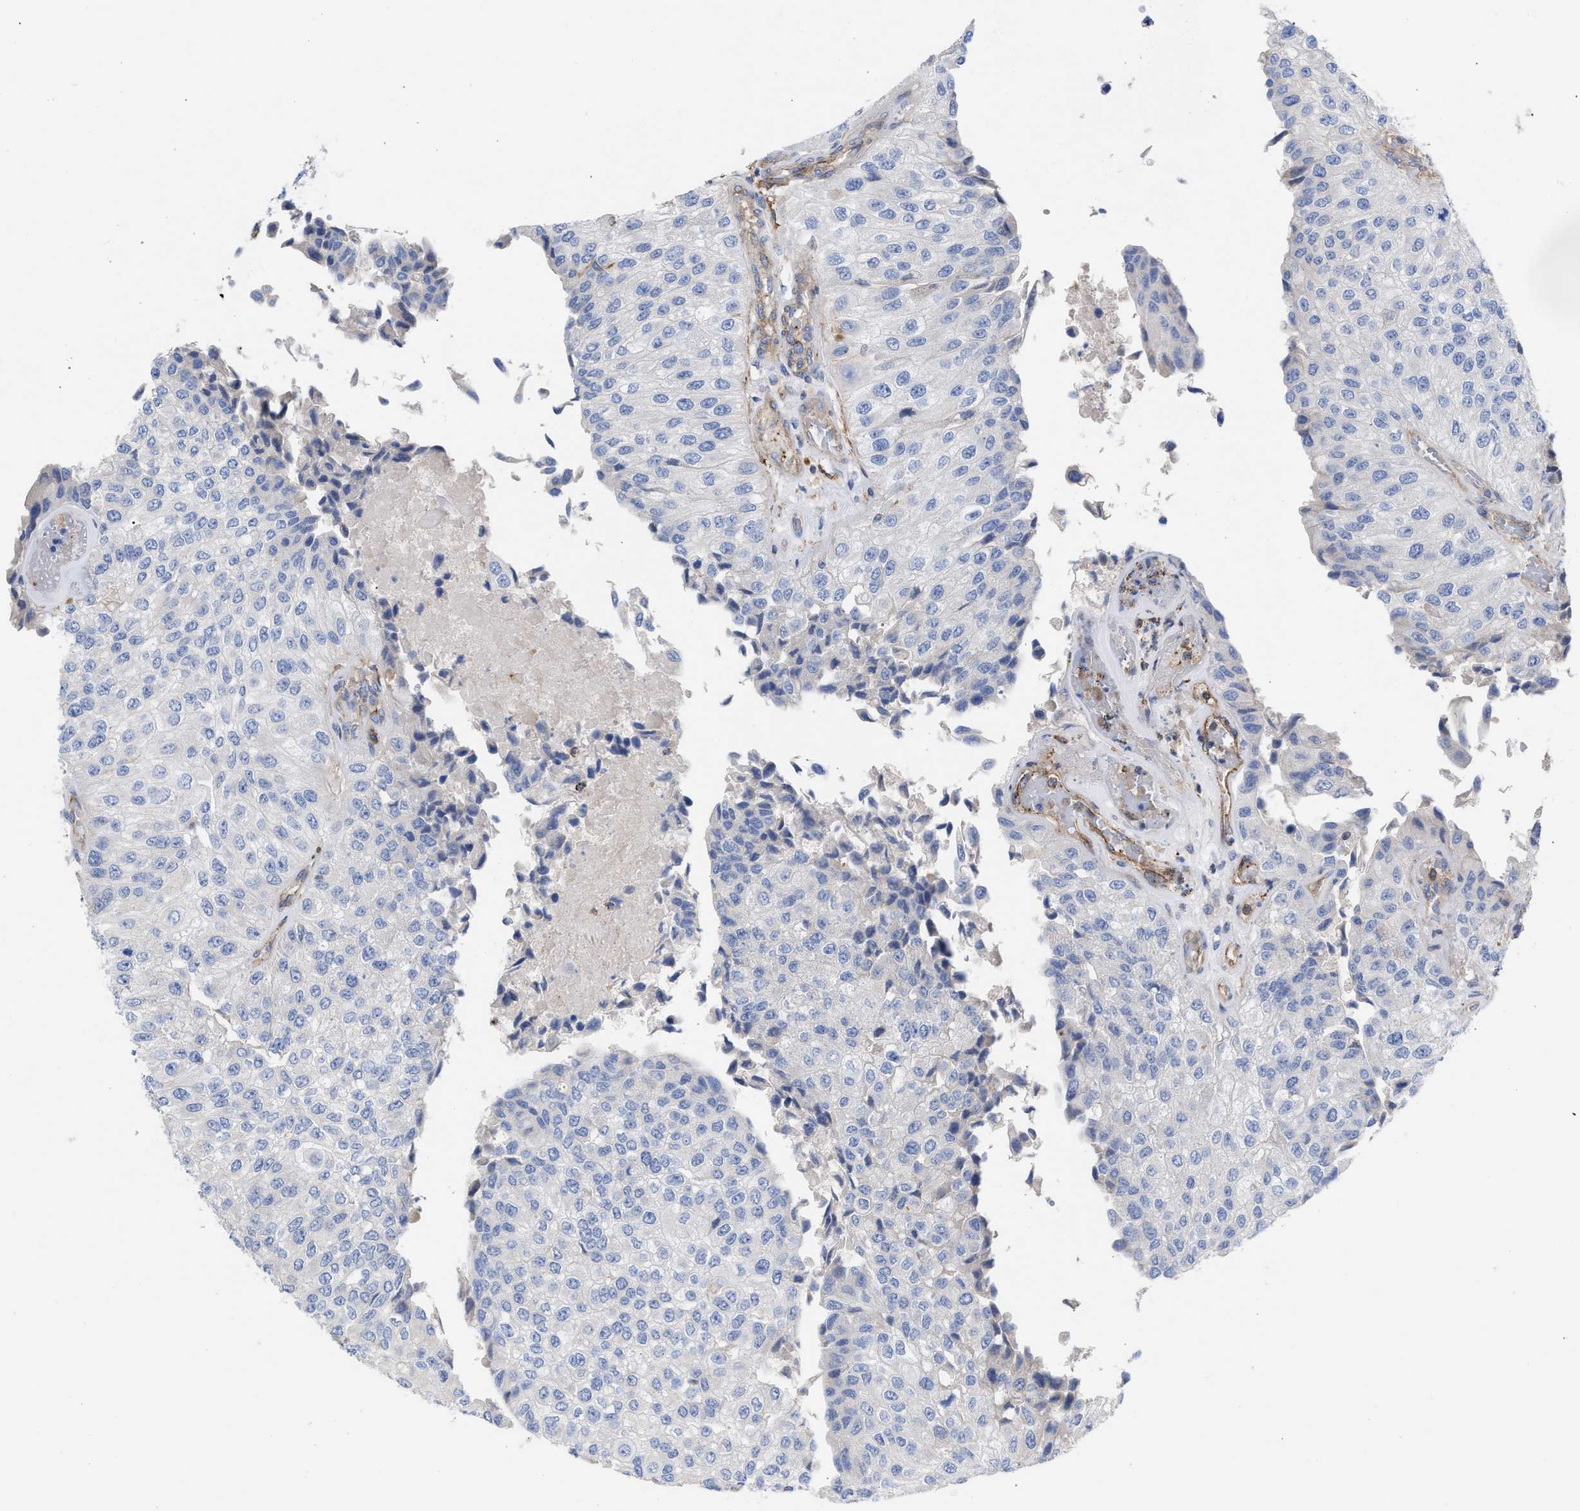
{"staining": {"intensity": "negative", "quantity": "none", "location": "none"}, "tissue": "urothelial cancer", "cell_type": "Tumor cells", "image_type": "cancer", "snomed": [{"axis": "morphology", "description": "Urothelial carcinoma, High grade"}, {"axis": "topography", "description": "Kidney"}, {"axis": "topography", "description": "Urinary bladder"}], "caption": "An immunohistochemistry image of high-grade urothelial carcinoma is shown. There is no staining in tumor cells of high-grade urothelial carcinoma. (DAB IHC, high magnification).", "gene": "HS3ST5", "patient": {"sex": "male", "age": 77}}